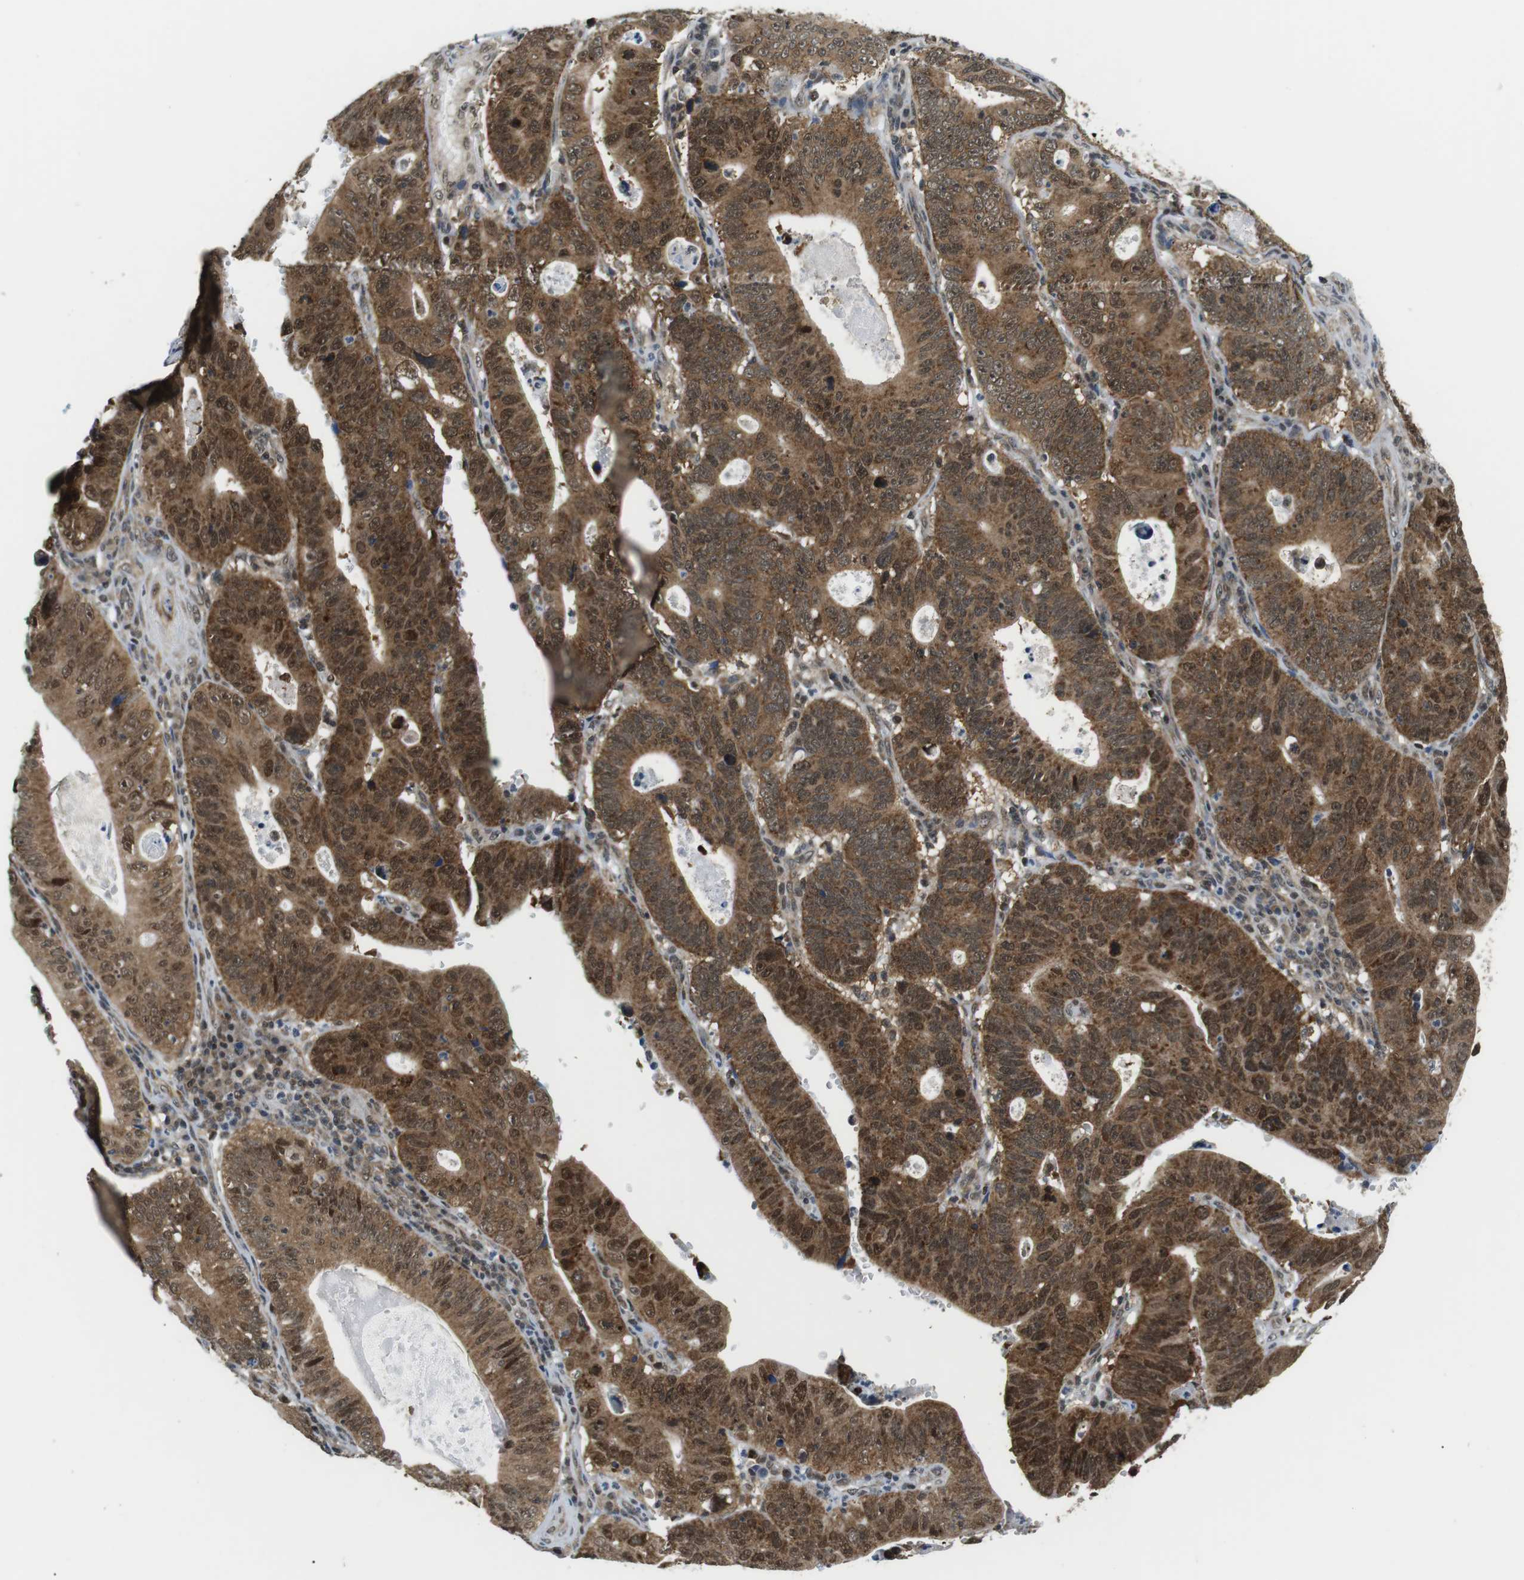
{"staining": {"intensity": "strong", "quantity": ">75%", "location": "cytoplasmic/membranous,nuclear"}, "tissue": "stomach cancer", "cell_type": "Tumor cells", "image_type": "cancer", "snomed": [{"axis": "morphology", "description": "Adenocarcinoma, NOS"}, {"axis": "topography", "description": "Stomach"}], "caption": "Immunohistochemistry (IHC) histopathology image of neoplastic tissue: adenocarcinoma (stomach) stained using immunohistochemistry (IHC) exhibits high levels of strong protein expression localized specifically in the cytoplasmic/membranous and nuclear of tumor cells, appearing as a cytoplasmic/membranous and nuclear brown color.", "gene": "CSNK2B", "patient": {"sex": "male", "age": 59}}